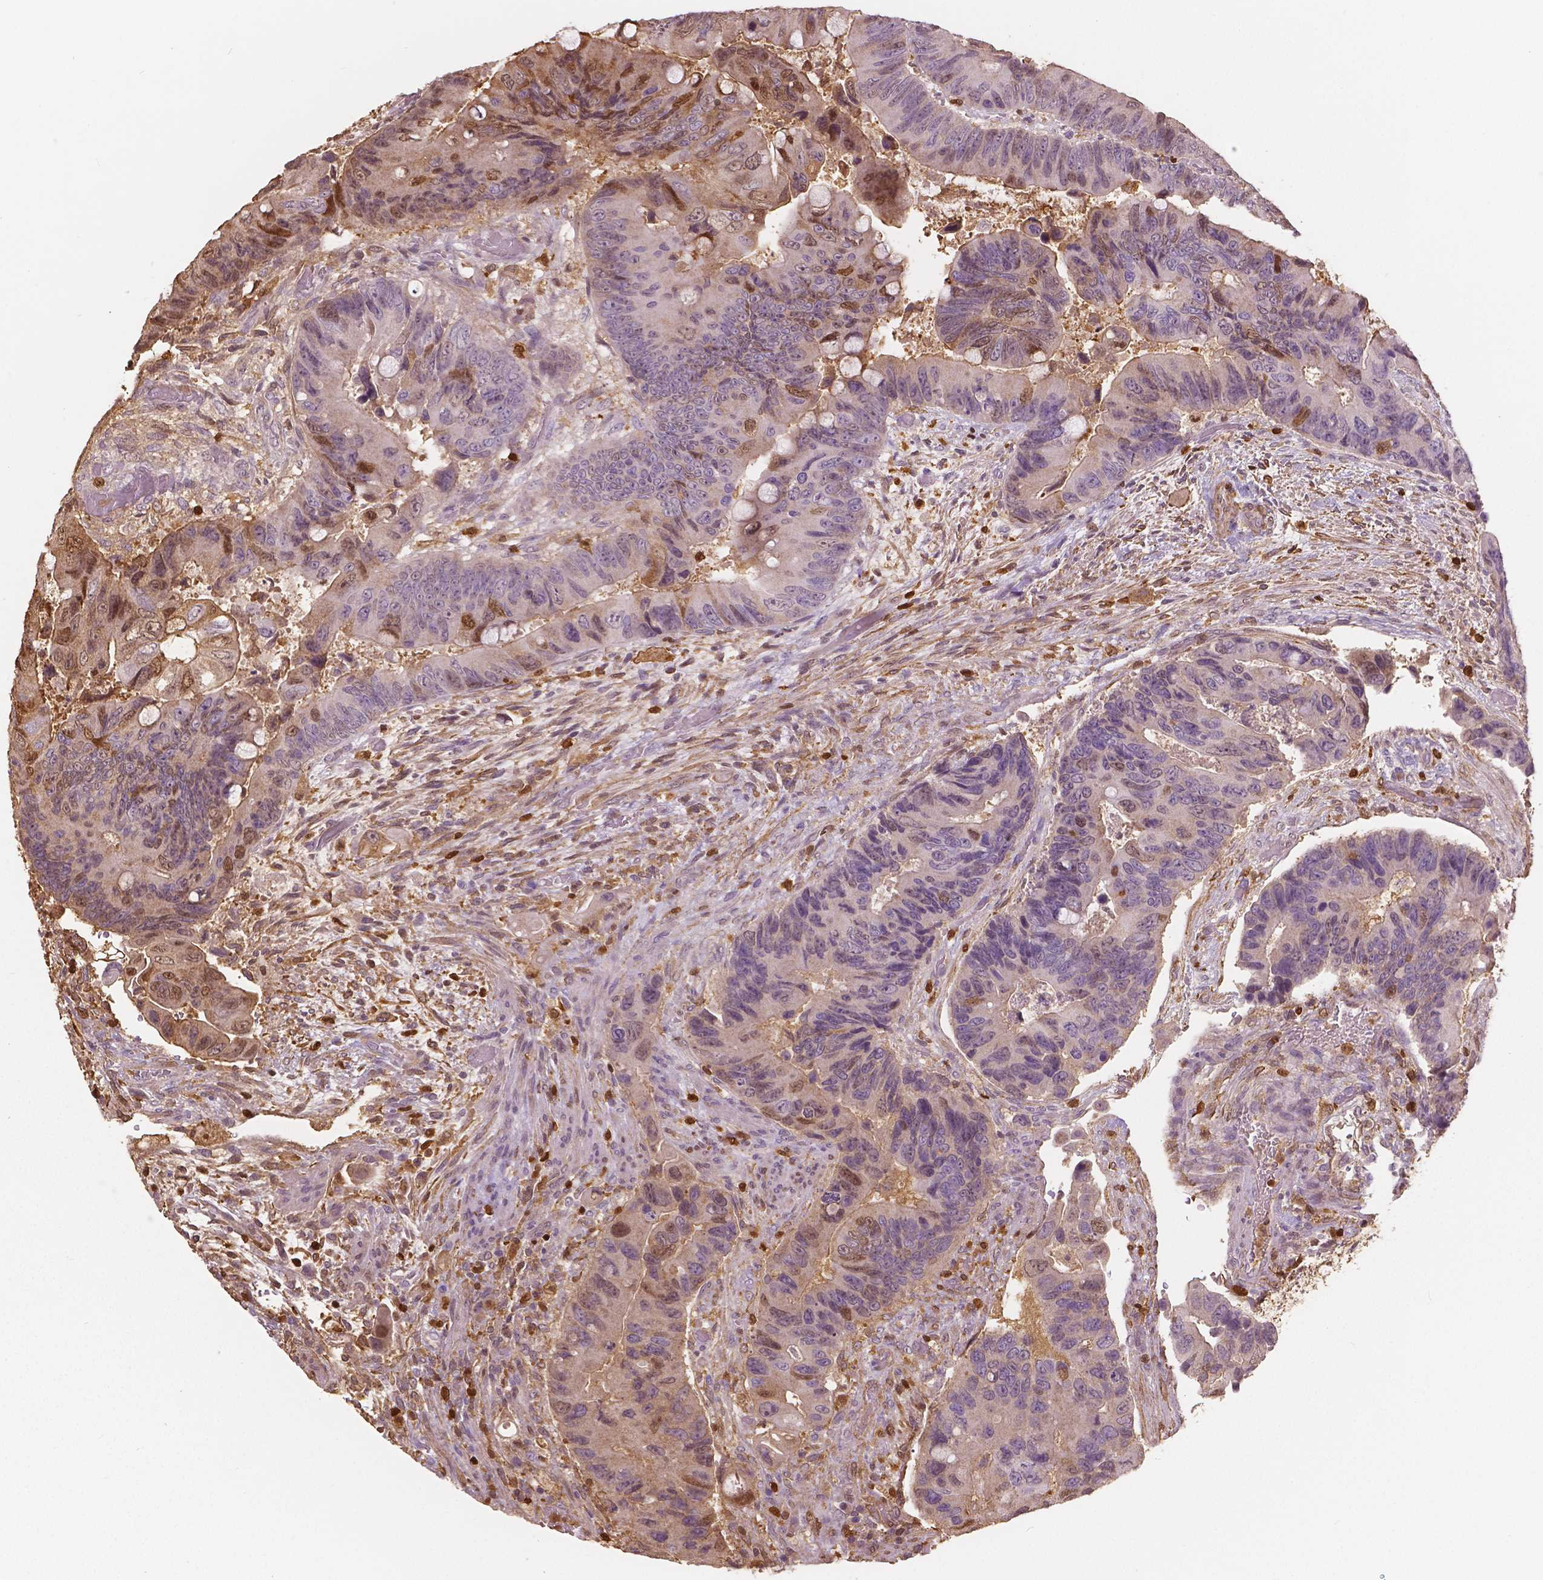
{"staining": {"intensity": "moderate", "quantity": "25%-75%", "location": "cytoplasmic/membranous,nuclear"}, "tissue": "colorectal cancer", "cell_type": "Tumor cells", "image_type": "cancer", "snomed": [{"axis": "morphology", "description": "Adenocarcinoma, NOS"}, {"axis": "topography", "description": "Rectum"}], "caption": "Protein expression by IHC displays moderate cytoplasmic/membranous and nuclear staining in about 25%-75% of tumor cells in colorectal cancer.", "gene": "S100A4", "patient": {"sex": "male", "age": 63}}